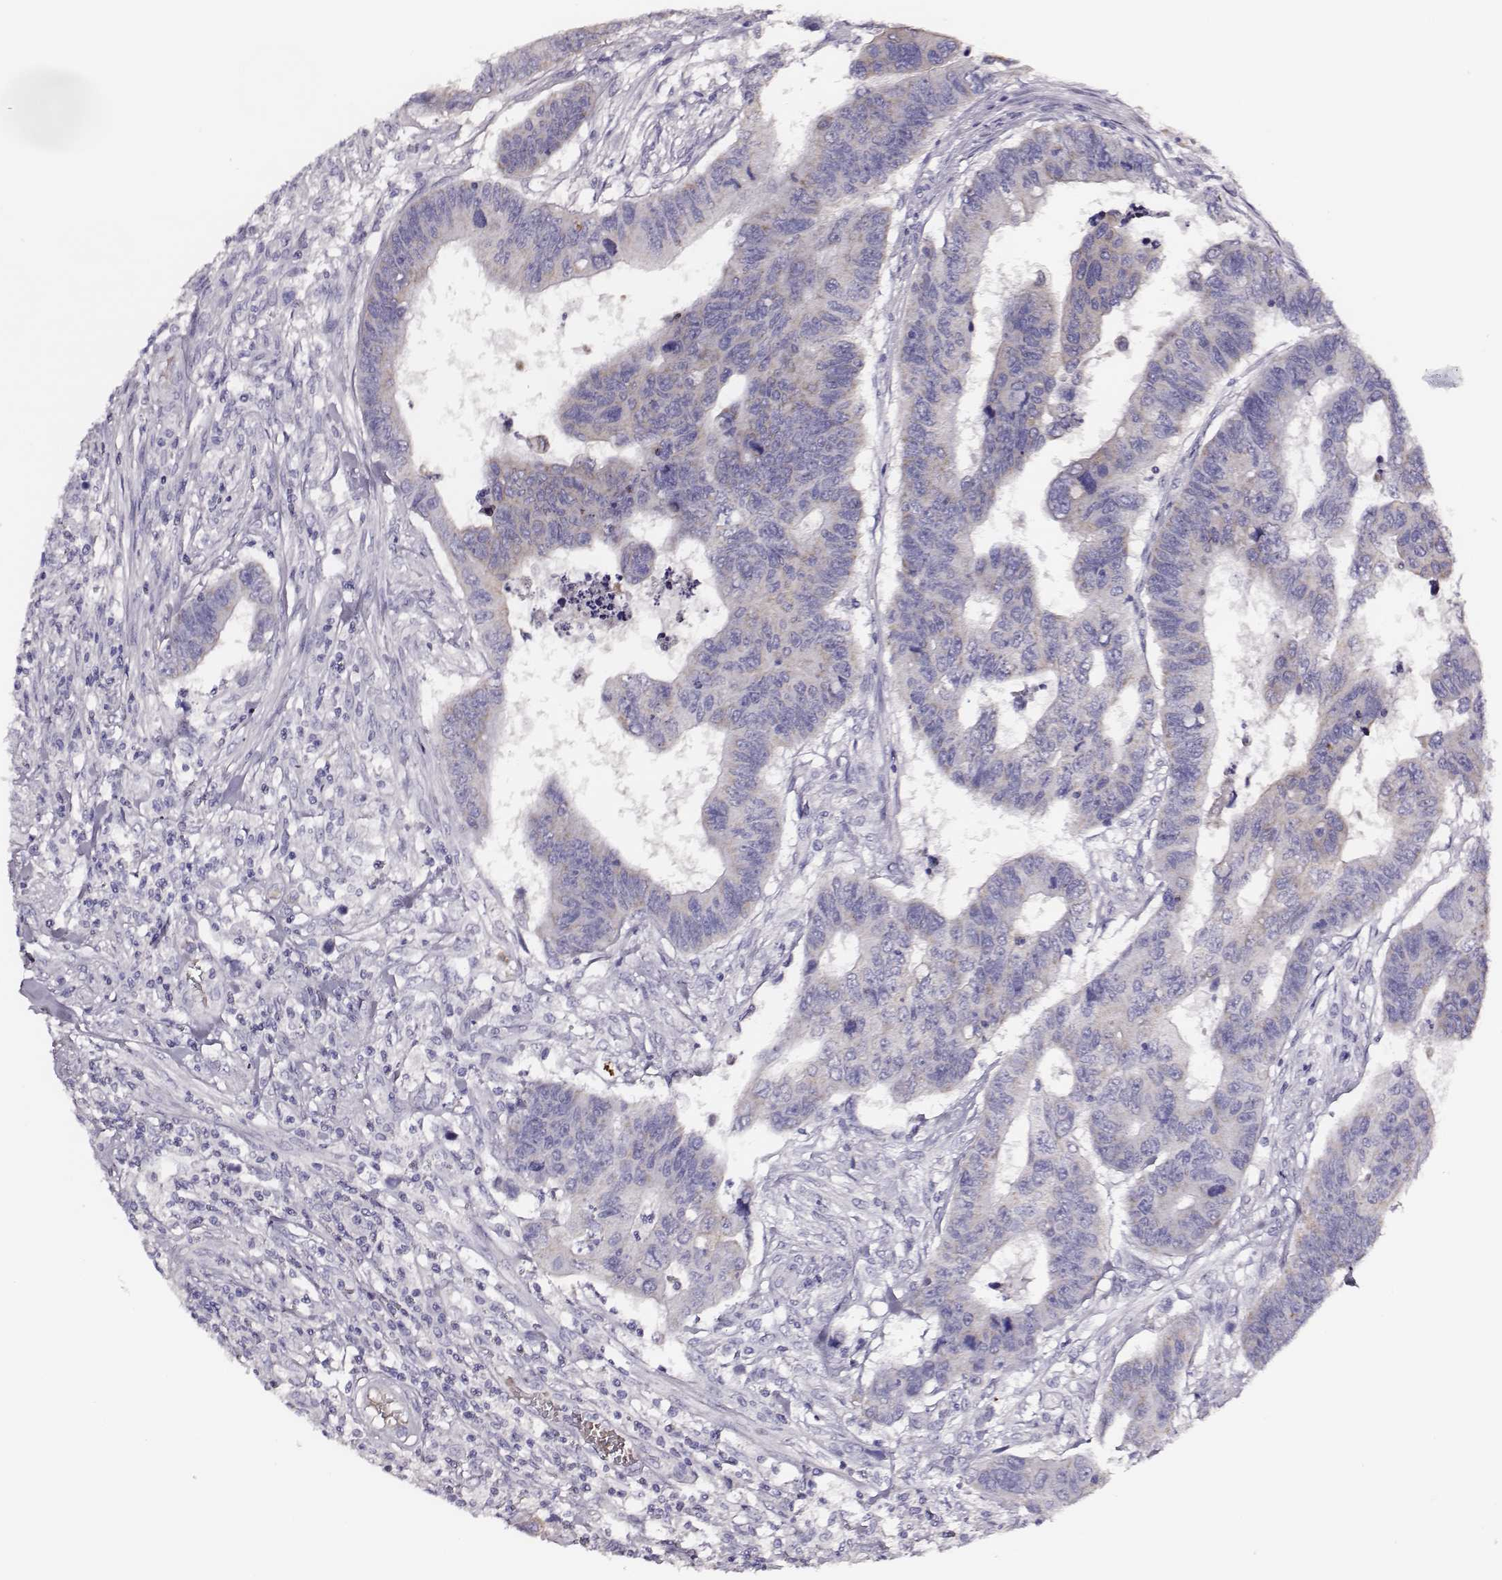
{"staining": {"intensity": "negative", "quantity": "none", "location": "none"}, "tissue": "colorectal cancer", "cell_type": "Tumor cells", "image_type": "cancer", "snomed": [{"axis": "morphology", "description": "Adenocarcinoma, NOS"}, {"axis": "topography", "description": "Rectum"}], "caption": "An immunohistochemistry image of colorectal cancer (adenocarcinoma) is shown. There is no staining in tumor cells of colorectal cancer (adenocarcinoma). (DAB immunohistochemistry visualized using brightfield microscopy, high magnification).", "gene": "AADAT", "patient": {"sex": "female", "age": 85}}